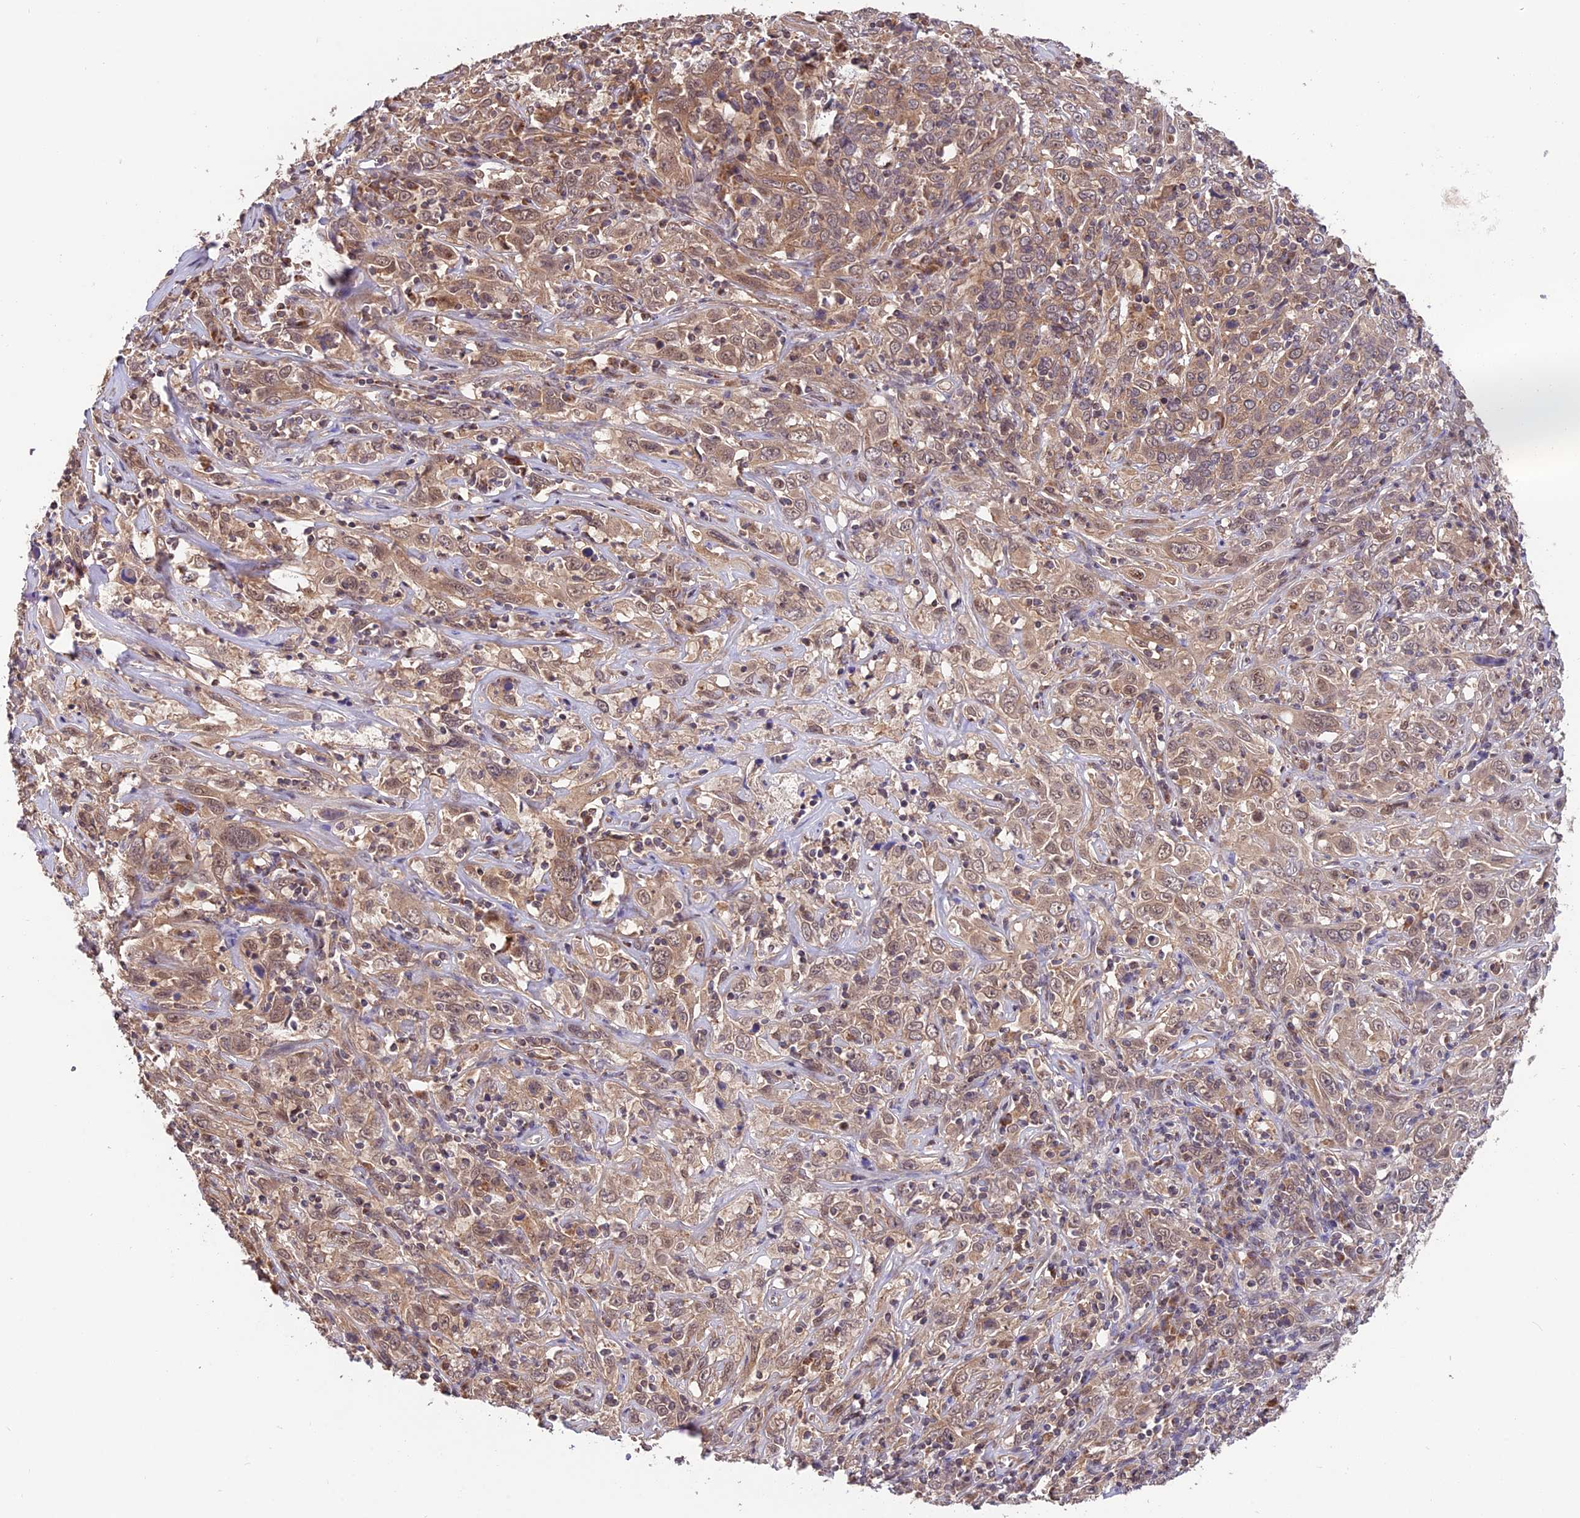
{"staining": {"intensity": "moderate", "quantity": ">75%", "location": "cytoplasmic/membranous"}, "tissue": "cervical cancer", "cell_type": "Tumor cells", "image_type": "cancer", "snomed": [{"axis": "morphology", "description": "Squamous cell carcinoma, NOS"}, {"axis": "topography", "description": "Cervix"}], "caption": "Immunohistochemistry of squamous cell carcinoma (cervical) demonstrates medium levels of moderate cytoplasmic/membranous staining in about >75% of tumor cells.", "gene": "MNS1", "patient": {"sex": "female", "age": 46}}